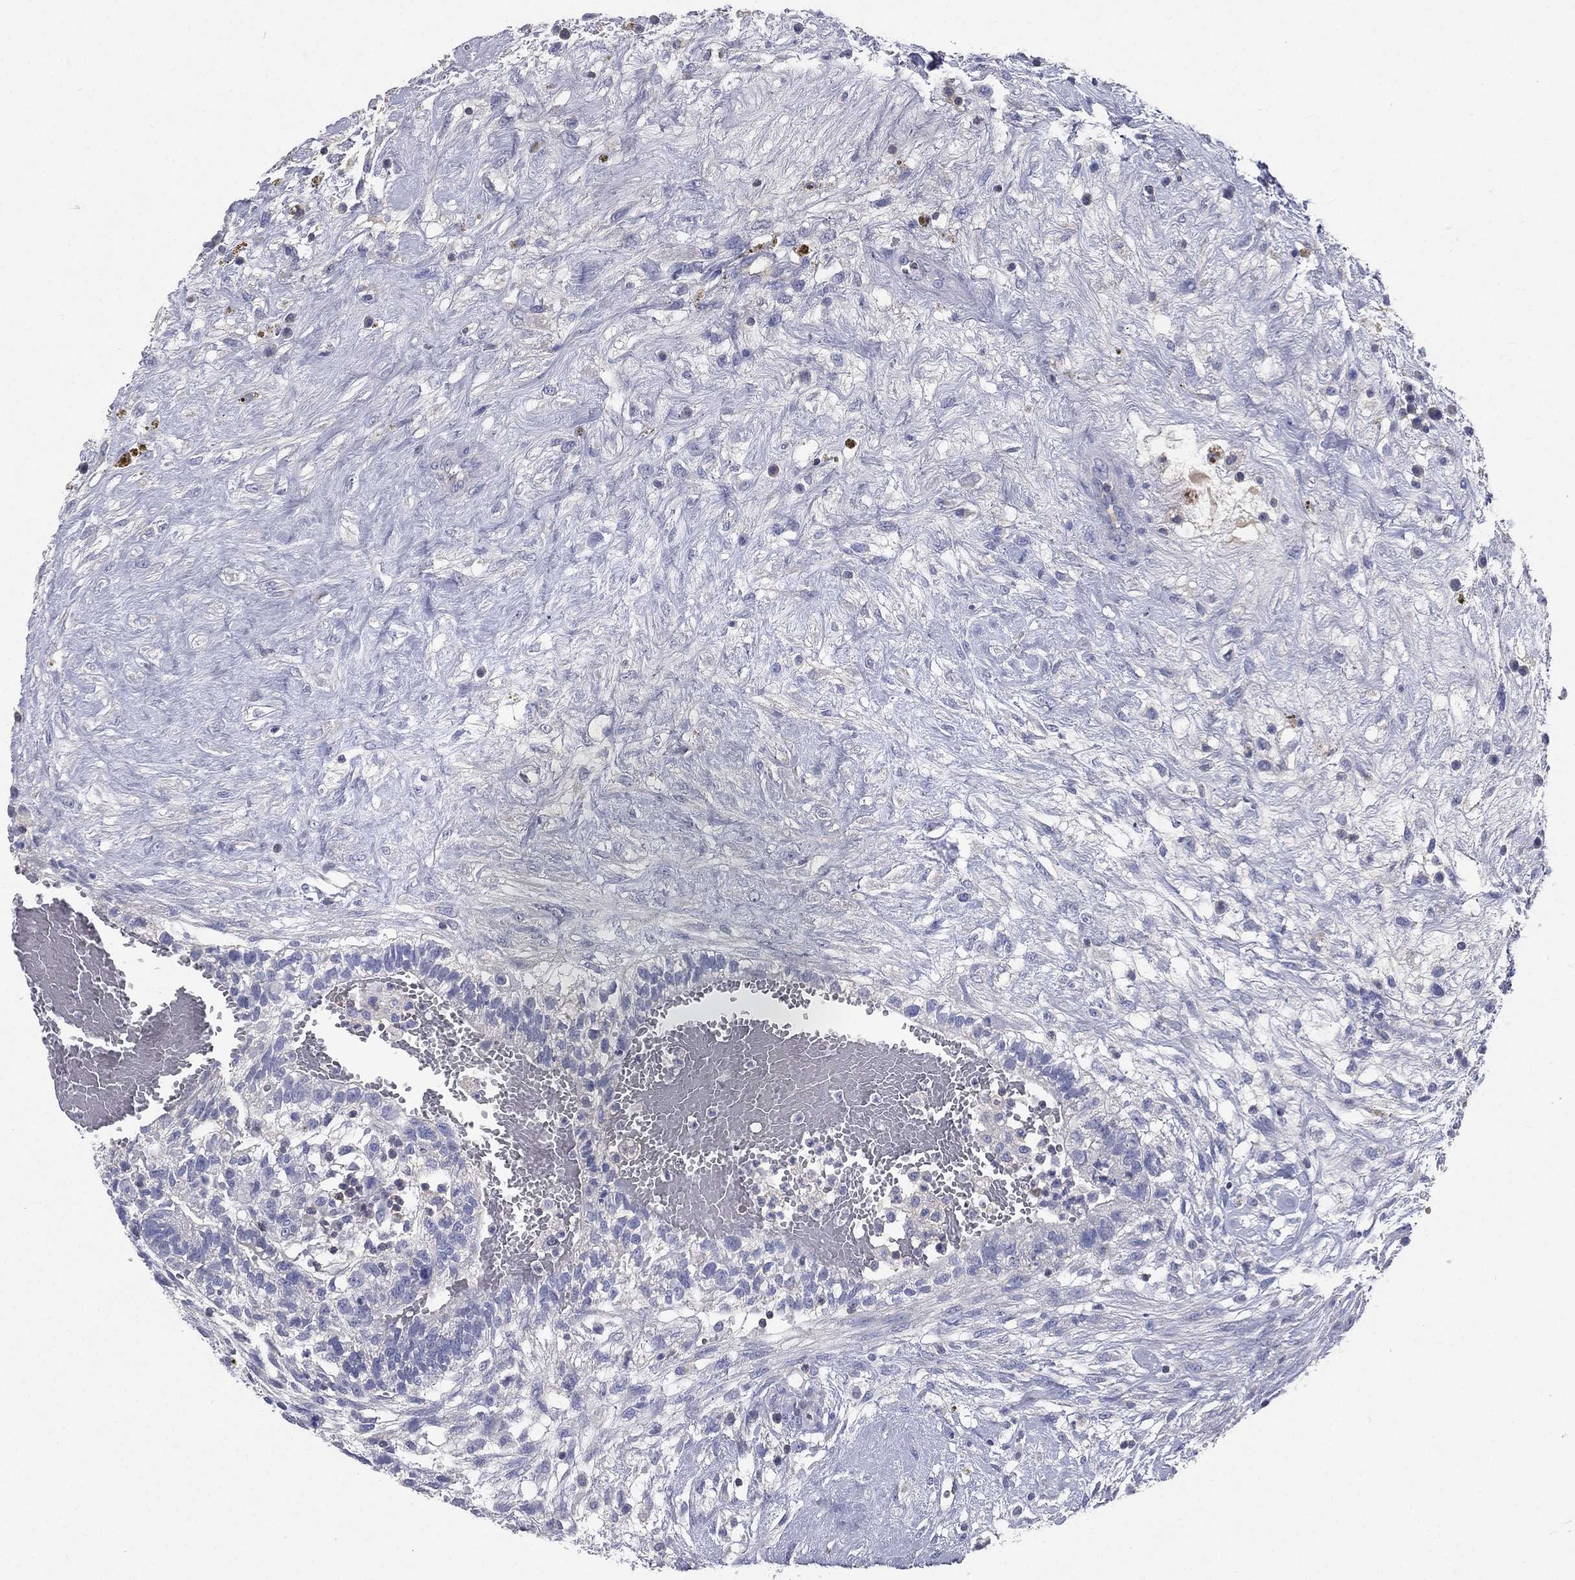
{"staining": {"intensity": "negative", "quantity": "none", "location": "none"}, "tissue": "testis cancer", "cell_type": "Tumor cells", "image_type": "cancer", "snomed": [{"axis": "morphology", "description": "Normal tissue, NOS"}, {"axis": "morphology", "description": "Carcinoma, Embryonal, NOS"}, {"axis": "topography", "description": "Testis"}, {"axis": "topography", "description": "Epididymis"}], "caption": "A high-resolution image shows immunohistochemistry staining of embryonal carcinoma (testis), which shows no significant expression in tumor cells.", "gene": "CD3D", "patient": {"sex": "male", "age": 32}}